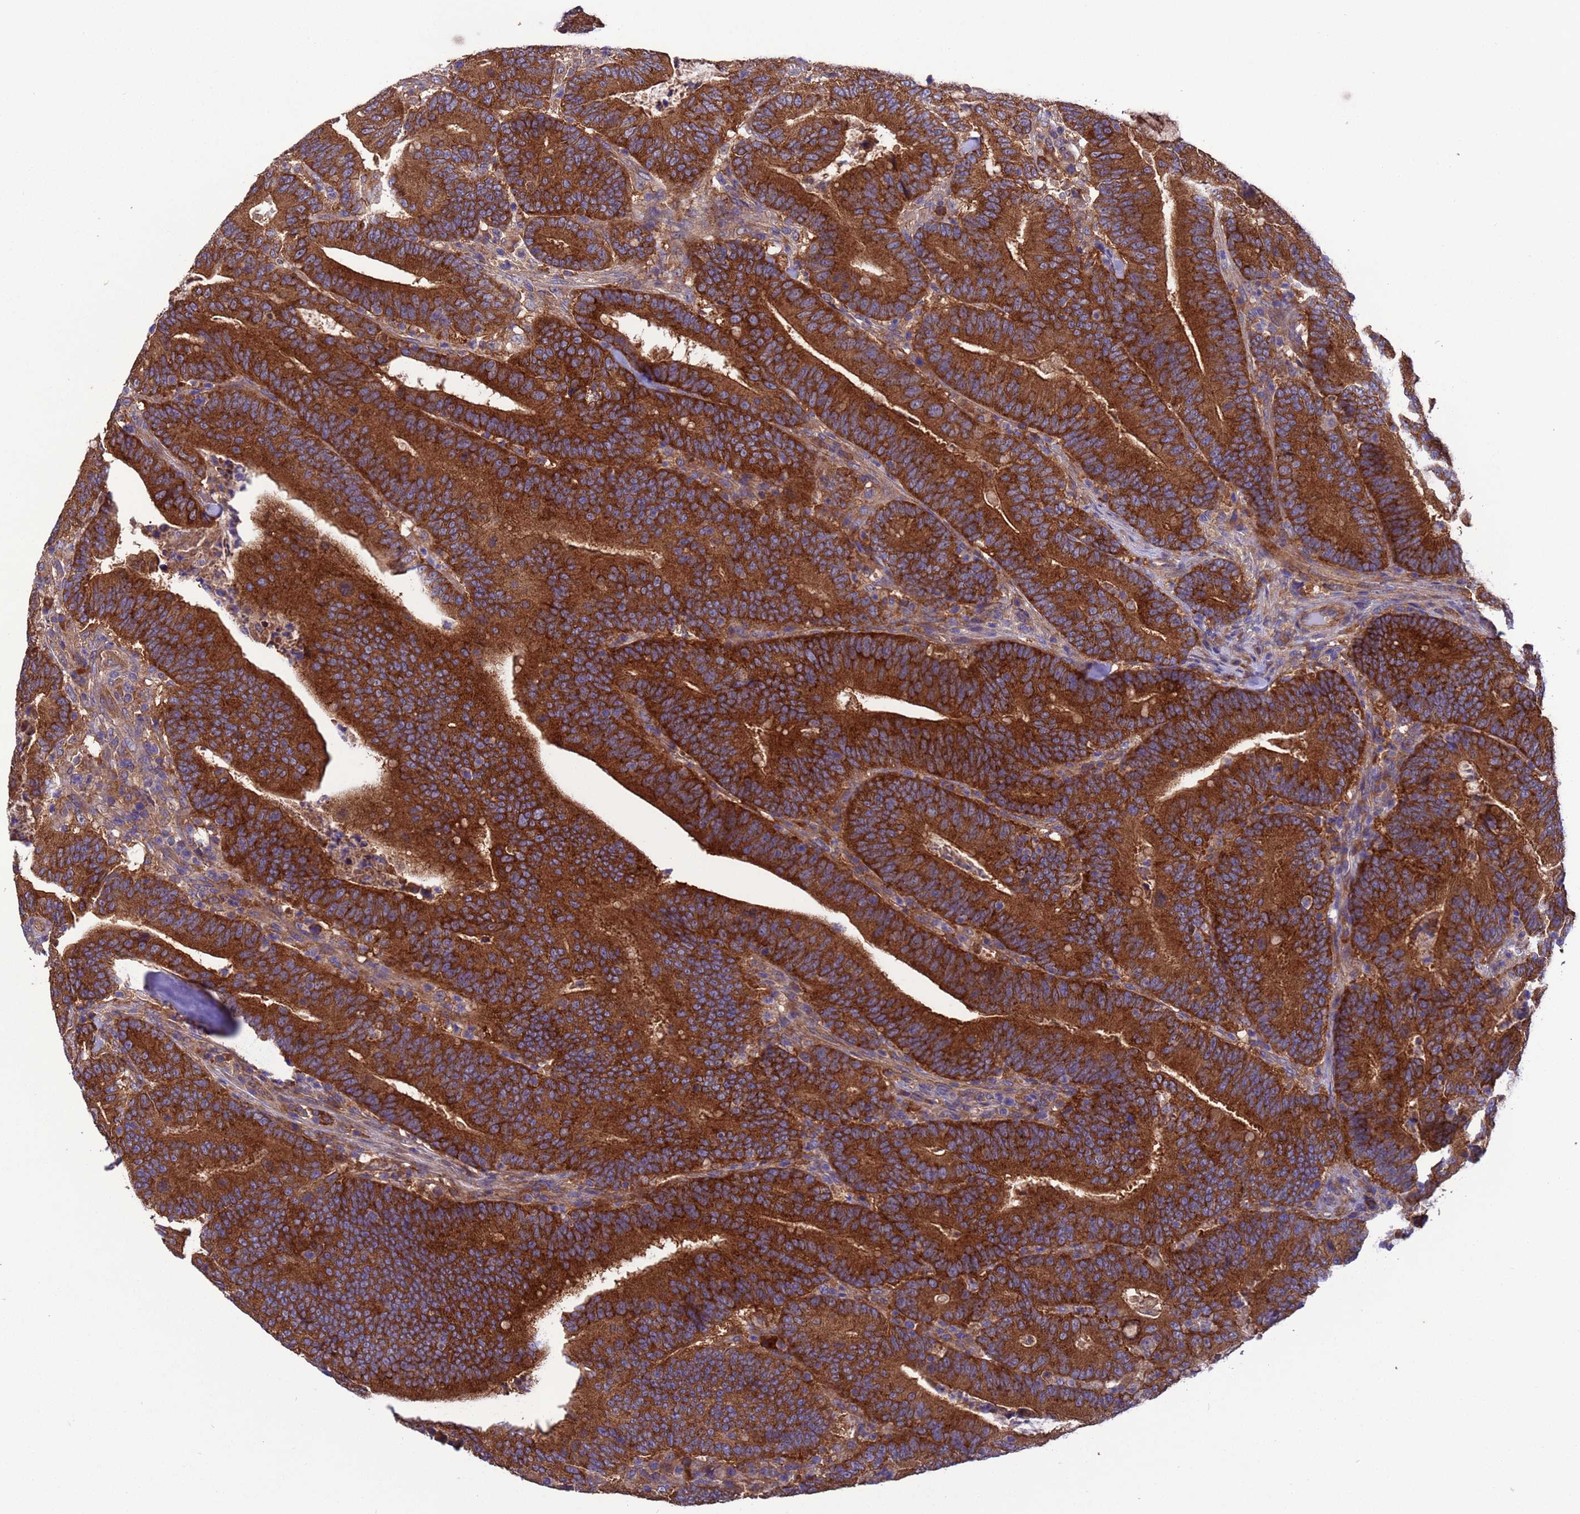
{"staining": {"intensity": "strong", "quantity": ">75%", "location": "cytoplasmic/membranous"}, "tissue": "colorectal cancer", "cell_type": "Tumor cells", "image_type": "cancer", "snomed": [{"axis": "morphology", "description": "Adenocarcinoma, NOS"}, {"axis": "topography", "description": "Colon"}], "caption": "Protein staining by IHC shows strong cytoplasmic/membranous positivity in approximately >75% of tumor cells in colorectal cancer.", "gene": "ARHGAP12", "patient": {"sex": "female", "age": 66}}